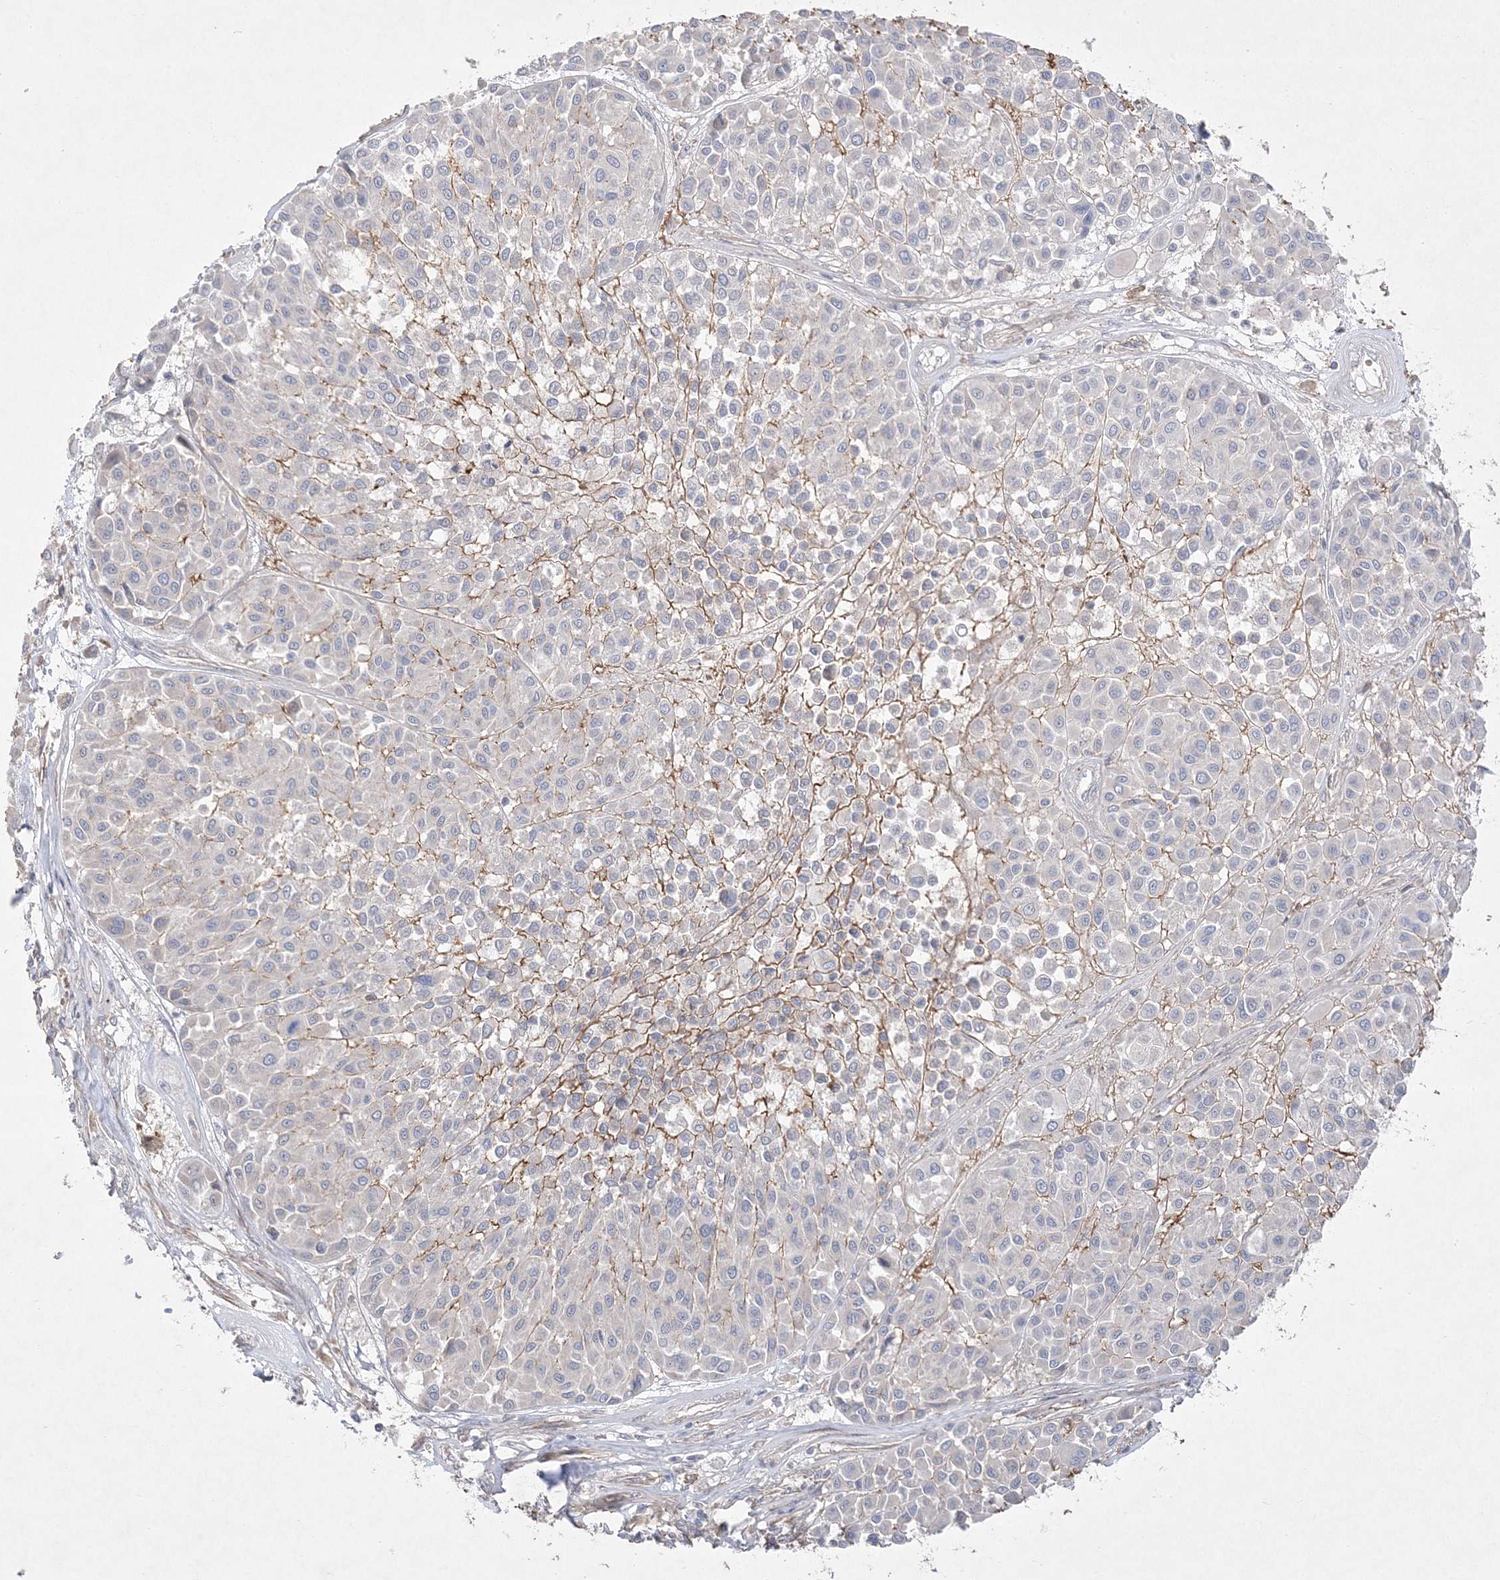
{"staining": {"intensity": "negative", "quantity": "none", "location": "none"}, "tissue": "melanoma", "cell_type": "Tumor cells", "image_type": "cancer", "snomed": [{"axis": "morphology", "description": "Malignant melanoma, Metastatic site"}, {"axis": "topography", "description": "Soft tissue"}], "caption": "Protein analysis of malignant melanoma (metastatic site) displays no significant expression in tumor cells.", "gene": "CLNK", "patient": {"sex": "male", "age": 41}}